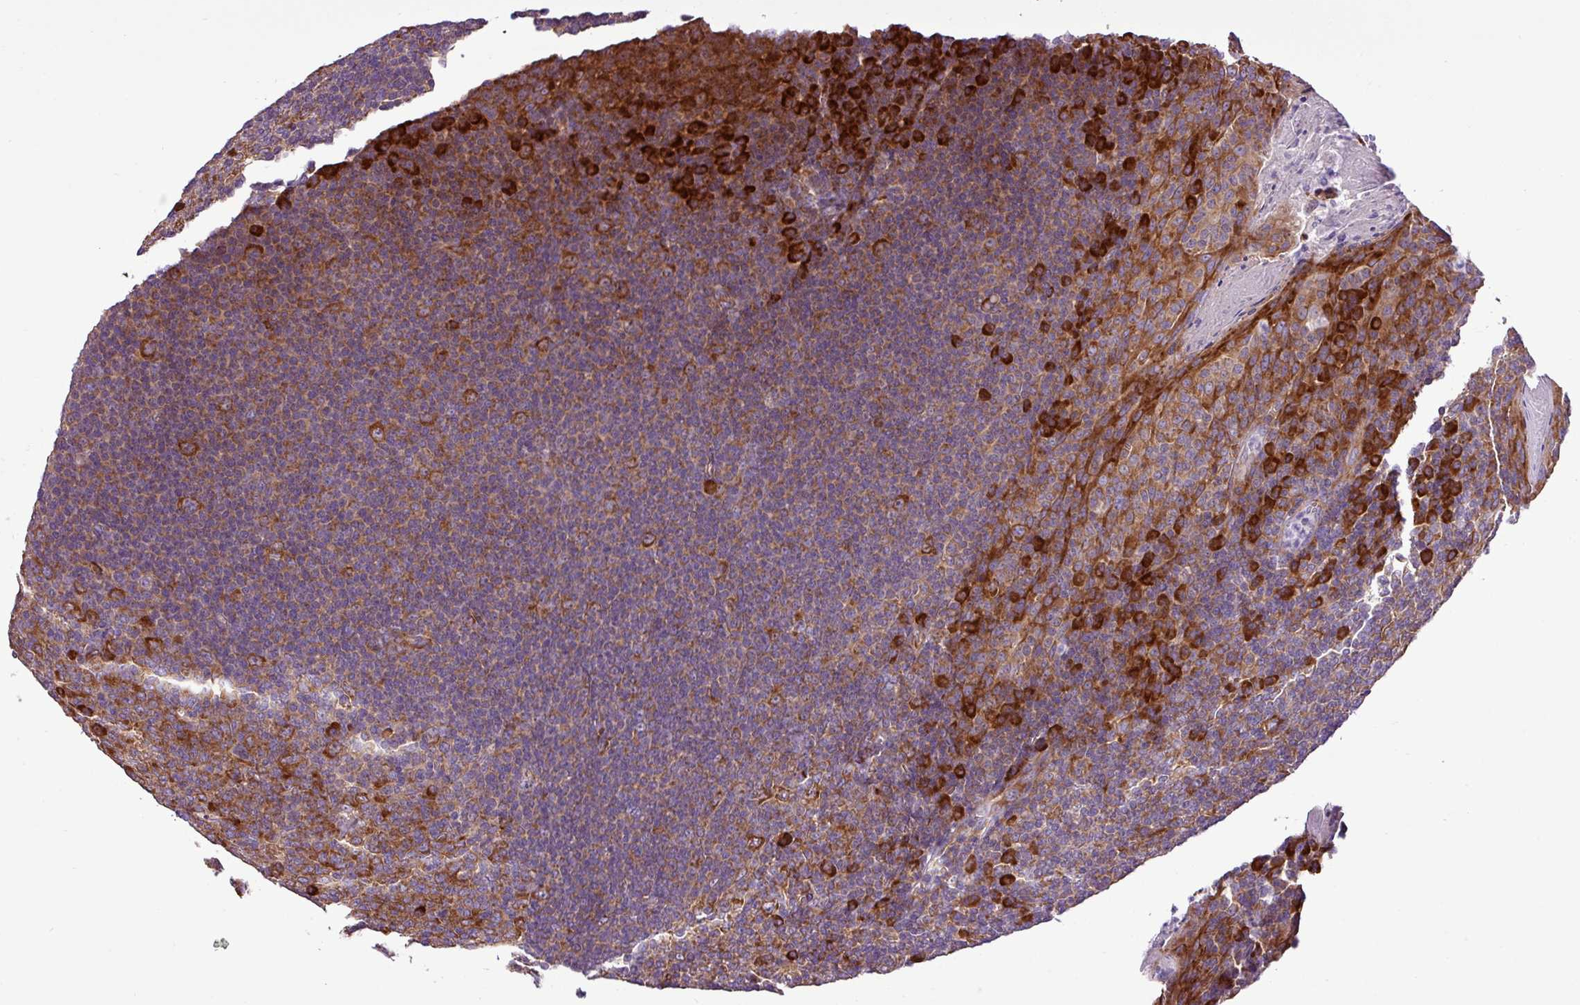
{"staining": {"intensity": "moderate", "quantity": ">75%", "location": "cytoplasmic/membranous"}, "tissue": "tonsil", "cell_type": "Germinal center cells", "image_type": "normal", "snomed": [{"axis": "morphology", "description": "Normal tissue, NOS"}, {"axis": "topography", "description": "Tonsil"}], "caption": "Immunohistochemical staining of unremarkable tonsil demonstrates medium levels of moderate cytoplasmic/membranous staining in approximately >75% of germinal center cells. (DAB (3,3'-diaminobenzidine) = brown stain, brightfield microscopy at high magnification).", "gene": "RPL13", "patient": {"sex": "male", "age": 27}}